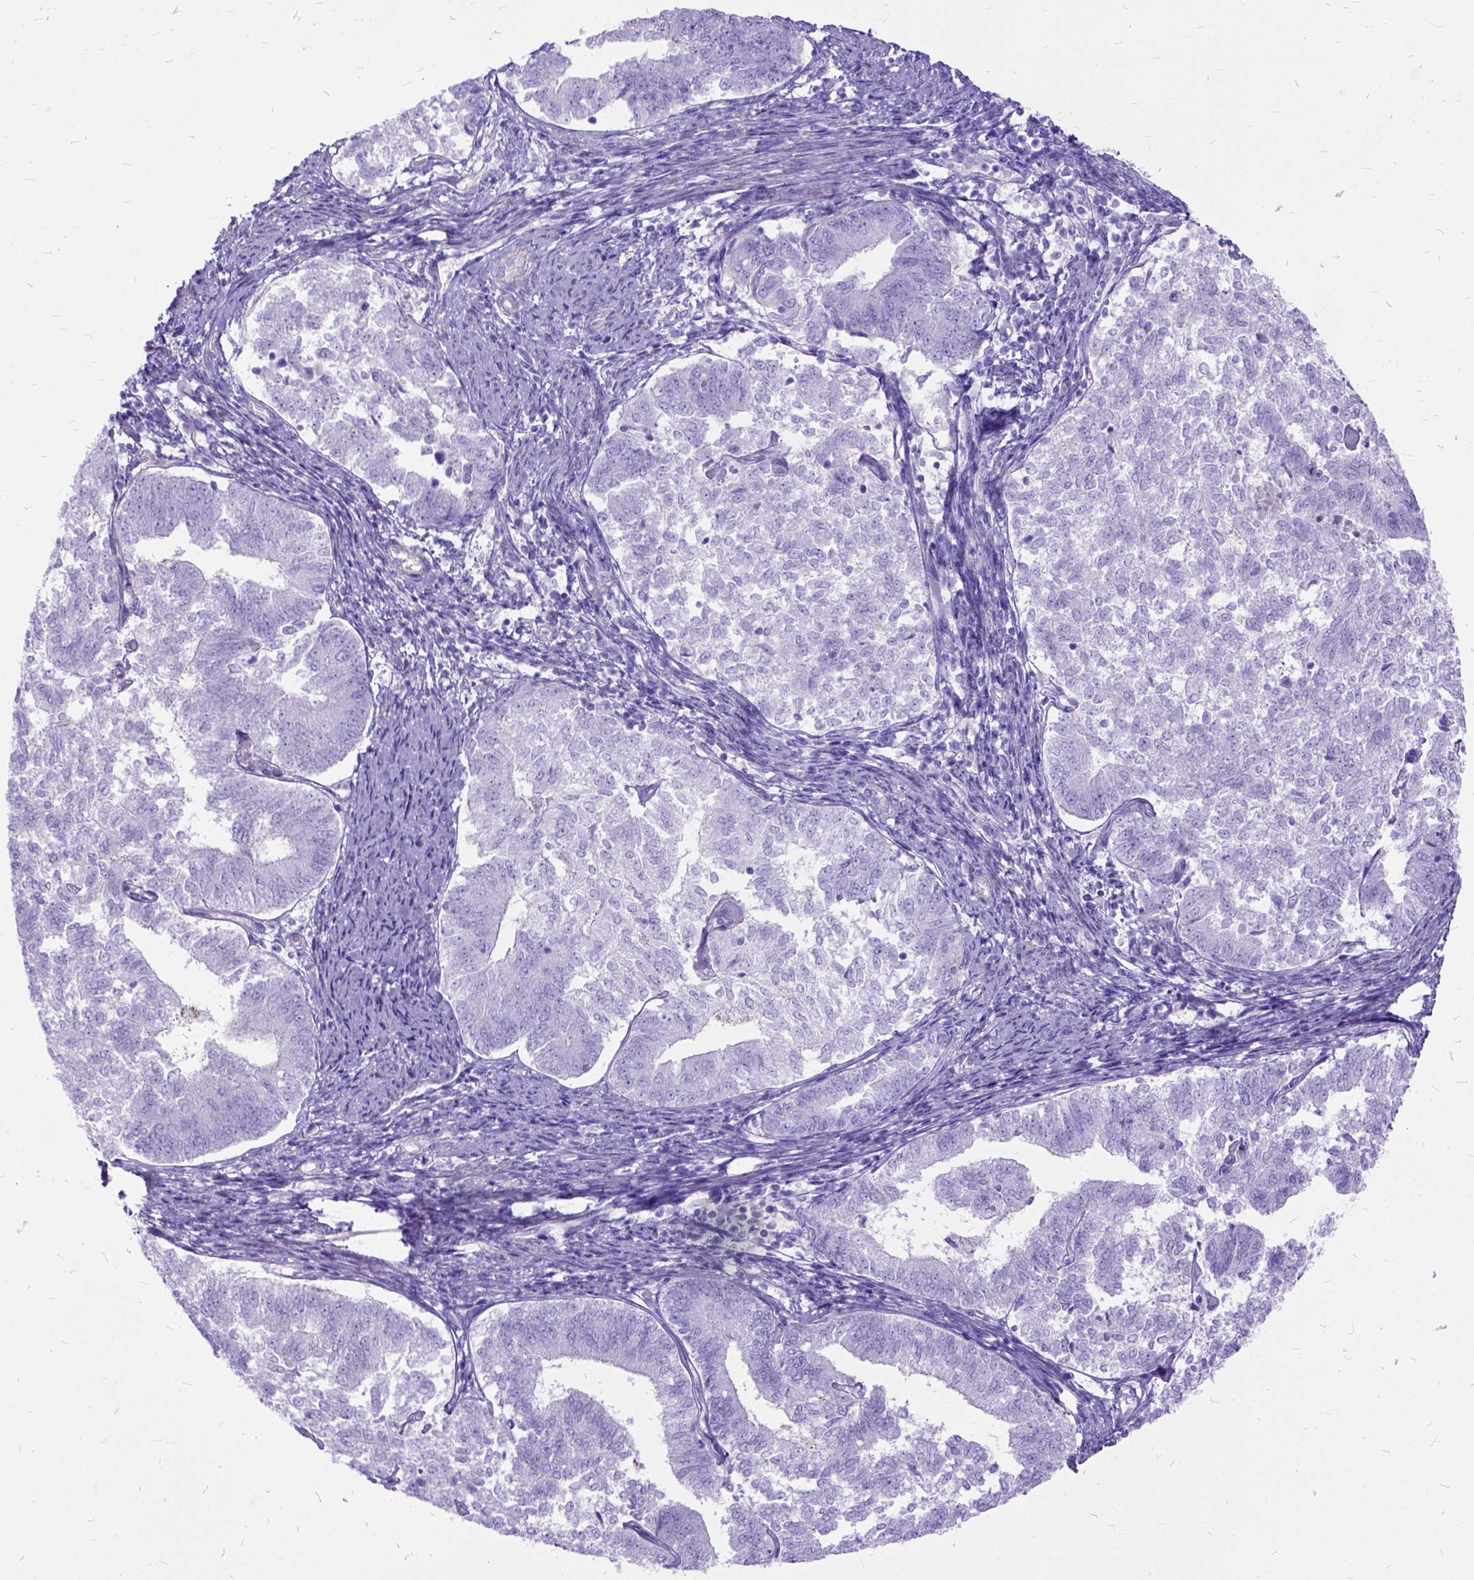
{"staining": {"intensity": "negative", "quantity": "none", "location": "none"}, "tissue": "endometrial cancer", "cell_type": "Tumor cells", "image_type": "cancer", "snomed": [{"axis": "morphology", "description": "Adenocarcinoma, NOS"}, {"axis": "topography", "description": "Endometrium"}], "caption": "Immunohistochemistry (IHC) image of endometrial cancer (adenocarcinoma) stained for a protein (brown), which displays no staining in tumor cells. (DAB IHC visualized using brightfield microscopy, high magnification).", "gene": "ARL9", "patient": {"sex": "female", "age": 65}}